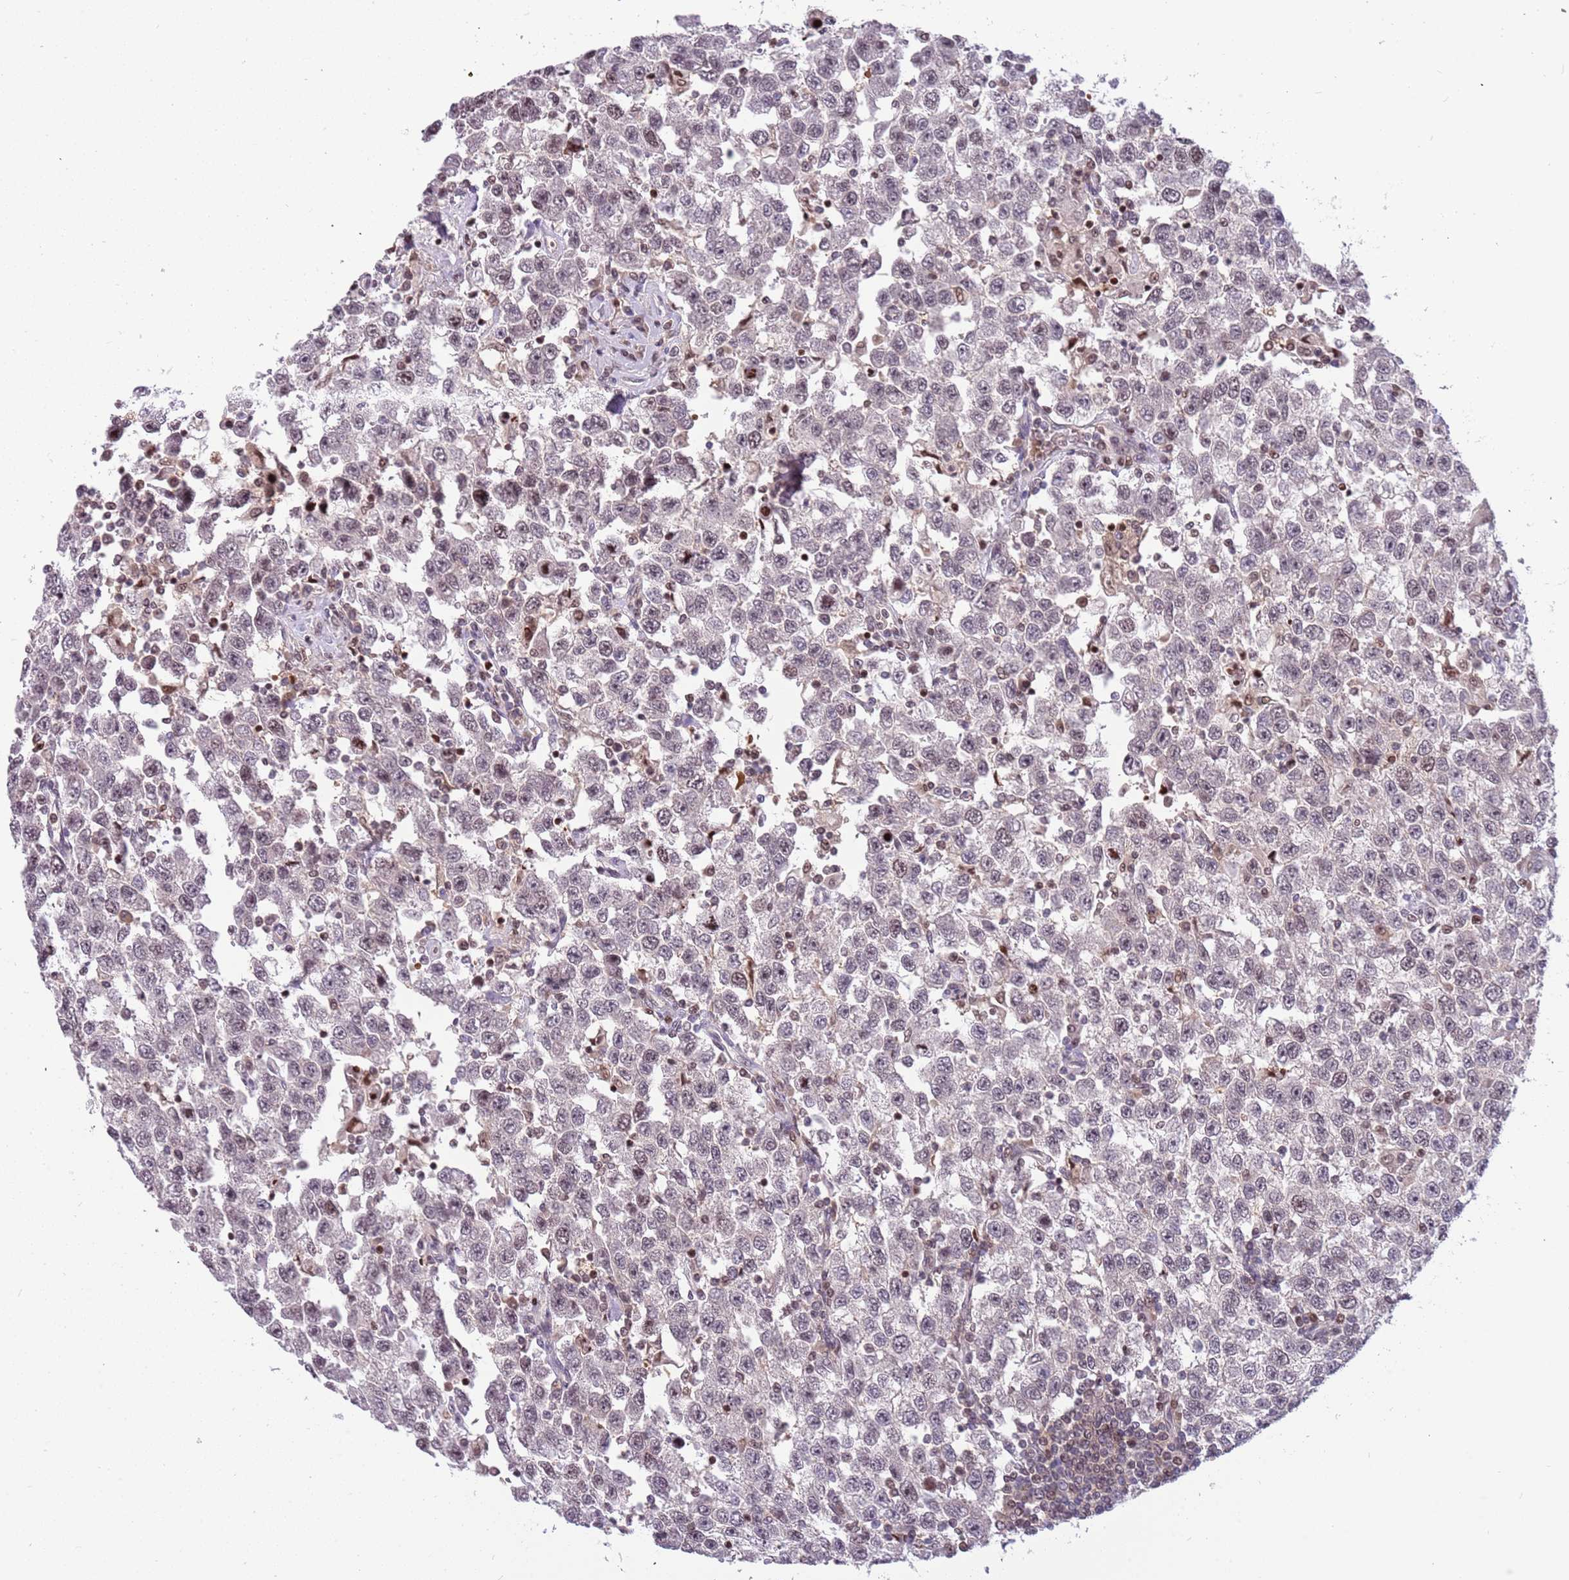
{"staining": {"intensity": "negative", "quantity": "none", "location": "none"}, "tissue": "testis cancer", "cell_type": "Tumor cells", "image_type": "cancer", "snomed": [{"axis": "morphology", "description": "Seminoma, NOS"}, {"axis": "topography", "description": "Testis"}], "caption": "A high-resolution histopathology image shows immunohistochemistry staining of testis cancer (seminoma), which shows no significant positivity in tumor cells. (DAB (3,3'-diaminobenzidine) immunohistochemistry visualized using brightfield microscopy, high magnification).", "gene": "ARHGEF5", "patient": {"sex": "male", "age": 41}}